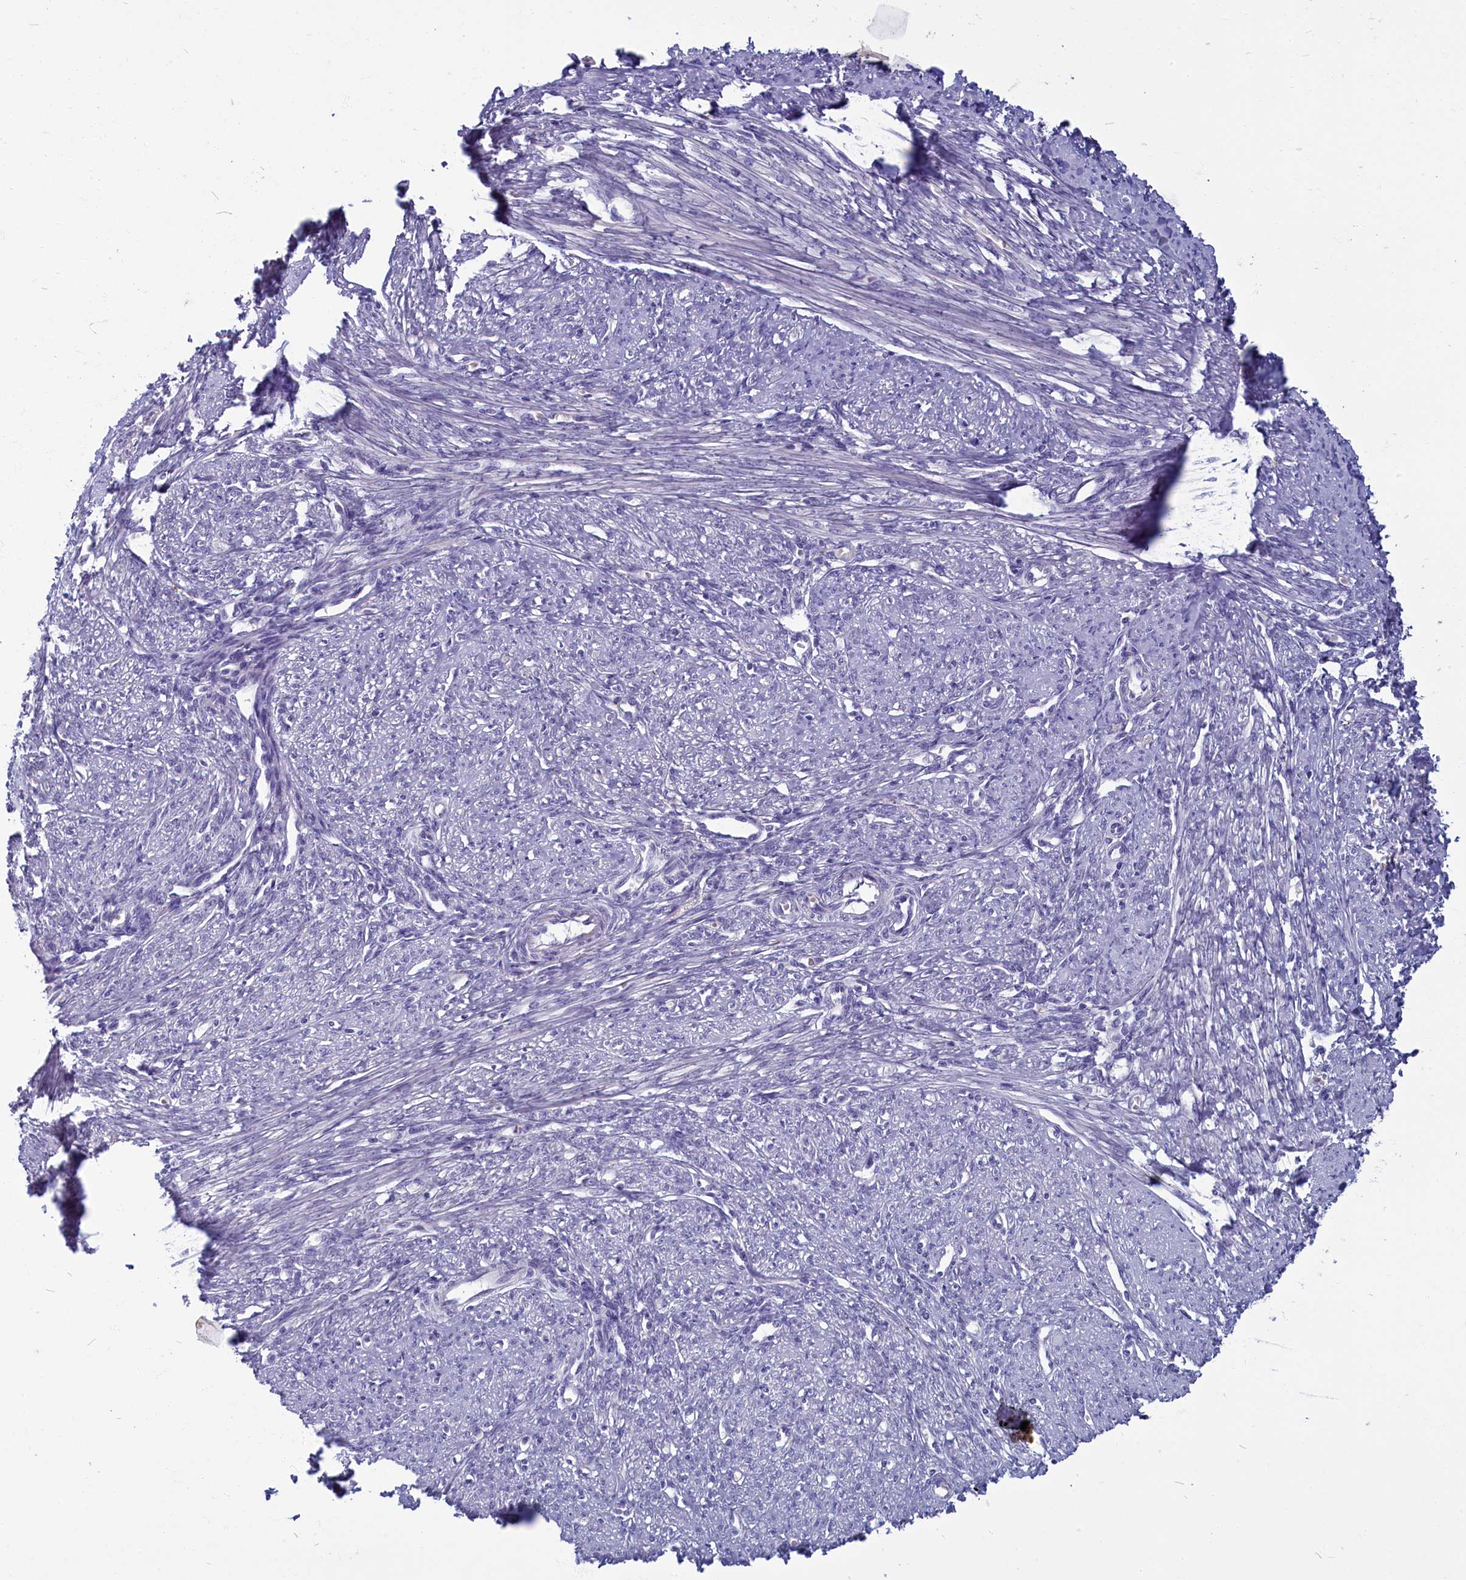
{"staining": {"intensity": "weak", "quantity": "<25%", "location": "cytoplasmic/membranous"}, "tissue": "smooth muscle", "cell_type": "Smooth muscle cells", "image_type": "normal", "snomed": [{"axis": "morphology", "description": "Normal tissue, NOS"}, {"axis": "topography", "description": "Smooth muscle"}, {"axis": "topography", "description": "Uterus"}], "caption": "The histopathology image demonstrates no significant expression in smooth muscle cells of smooth muscle.", "gene": "SV2C", "patient": {"sex": "female", "age": 59}}